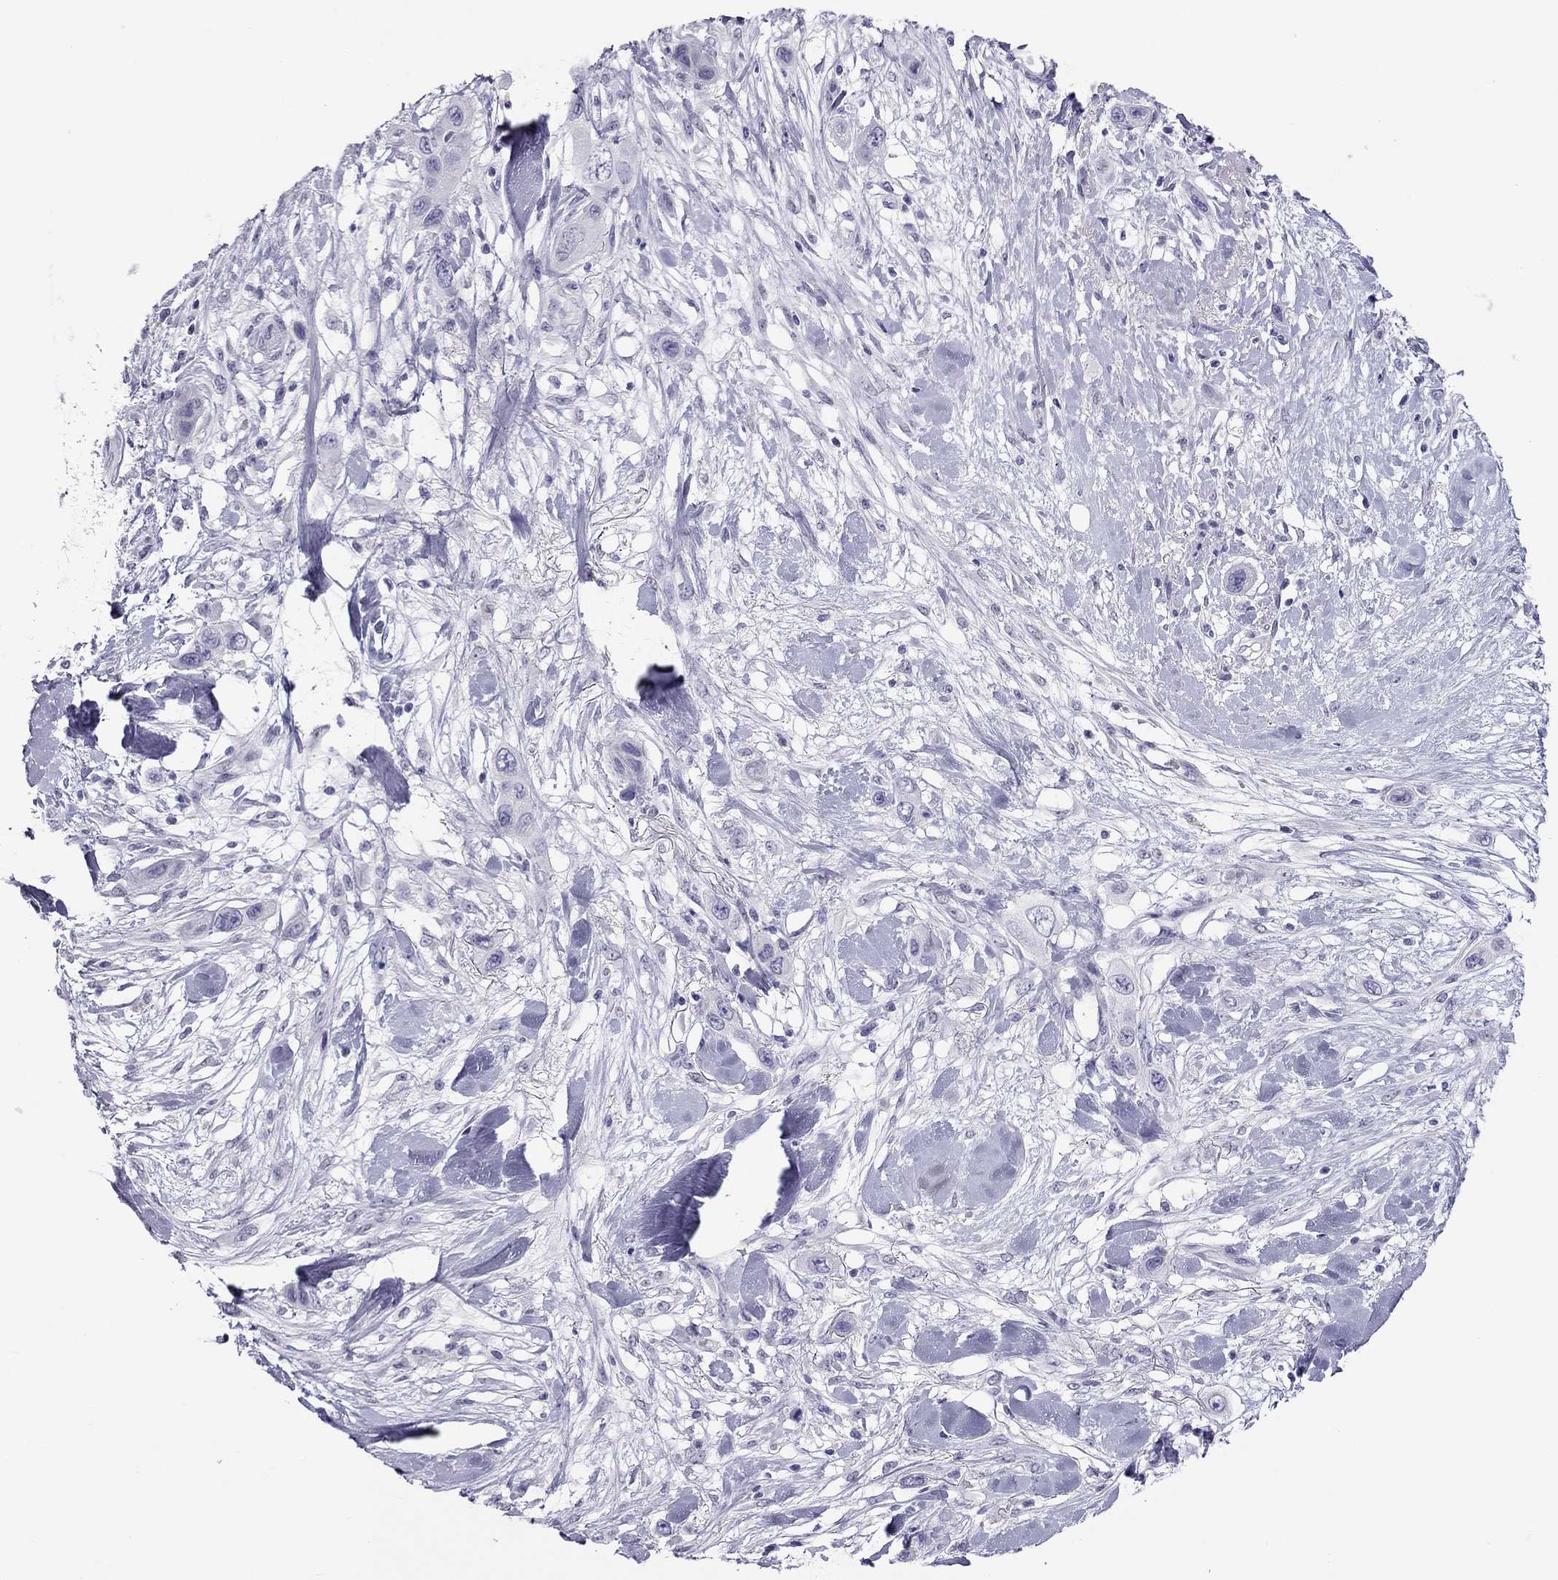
{"staining": {"intensity": "negative", "quantity": "none", "location": "none"}, "tissue": "skin cancer", "cell_type": "Tumor cells", "image_type": "cancer", "snomed": [{"axis": "morphology", "description": "Squamous cell carcinoma, NOS"}, {"axis": "topography", "description": "Skin"}], "caption": "Immunohistochemical staining of squamous cell carcinoma (skin) displays no significant expression in tumor cells.", "gene": "TEX14", "patient": {"sex": "male", "age": 79}}